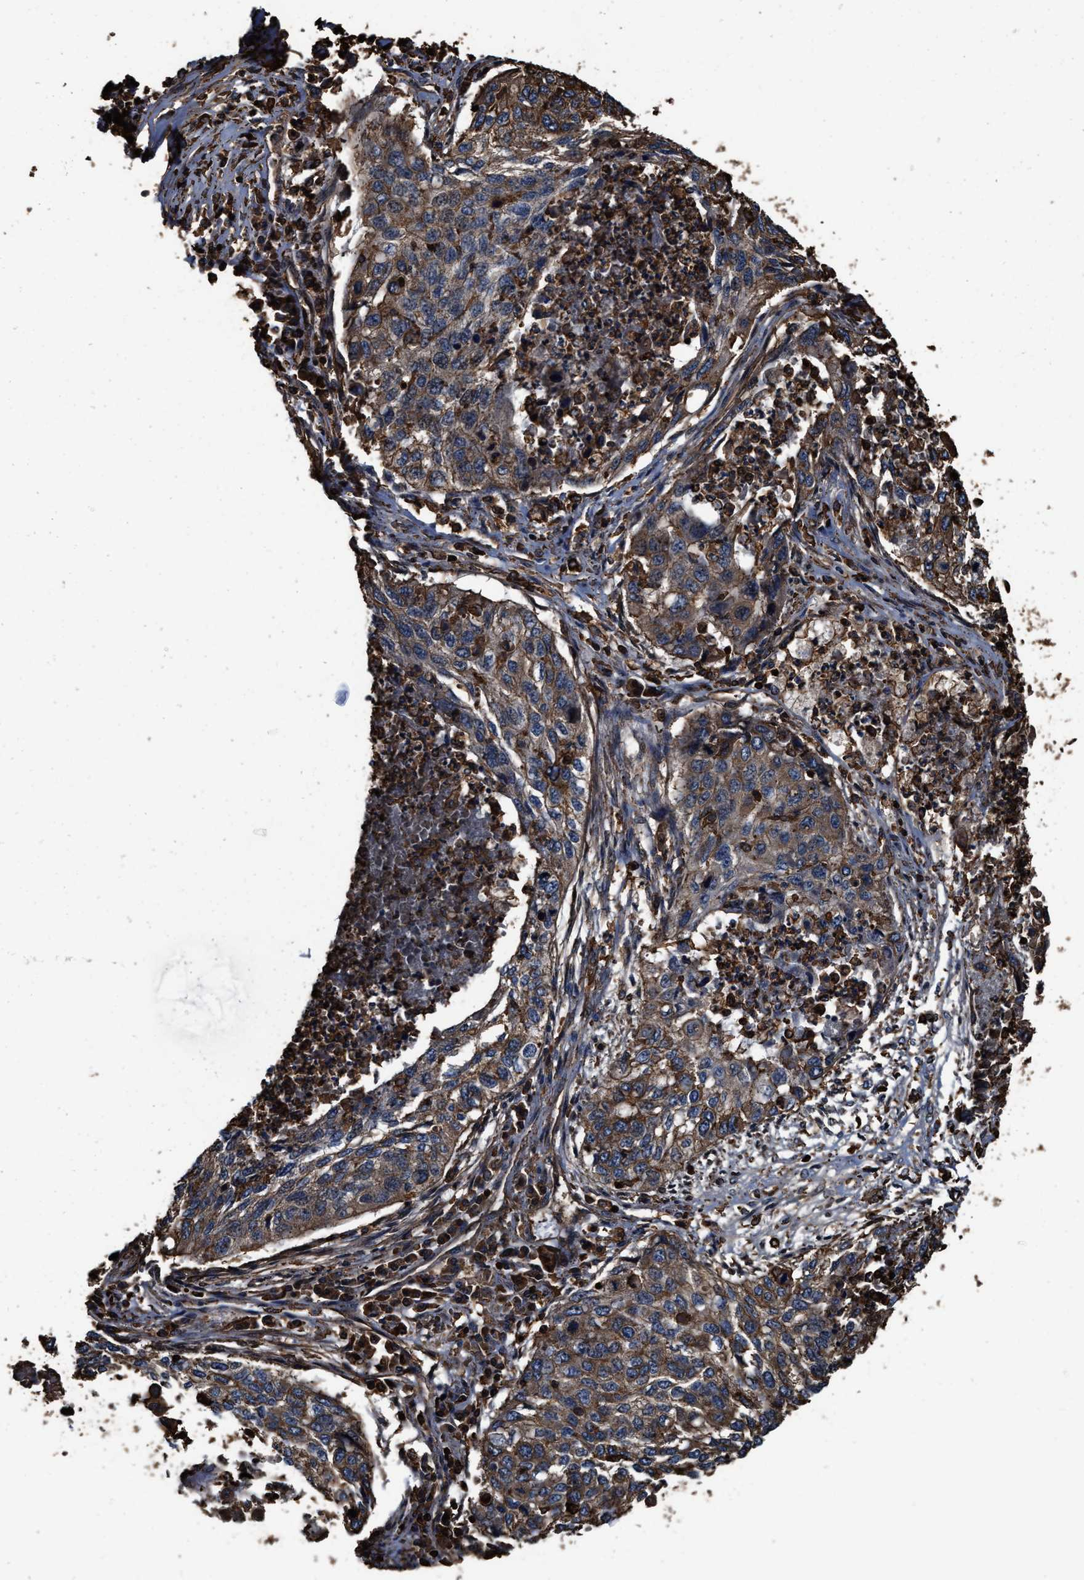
{"staining": {"intensity": "moderate", "quantity": "25%-75%", "location": "cytoplasmic/membranous"}, "tissue": "lung cancer", "cell_type": "Tumor cells", "image_type": "cancer", "snomed": [{"axis": "morphology", "description": "Squamous cell carcinoma, NOS"}, {"axis": "topography", "description": "Lung"}], "caption": "Protein staining of lung cancer tissue demonstrates moderate cytoplasmic/membranous expression in about 25%-75% of tumor cells. The staining was performed using DAB (3,3'-diaminobenzidine) to visualize the protein expression in brown, while the nuclei were stained in blue with hematoxylin (Magnification: 20x).", "gene": "KBTBD2", "patient": {"sex": "female", "age": 63}}